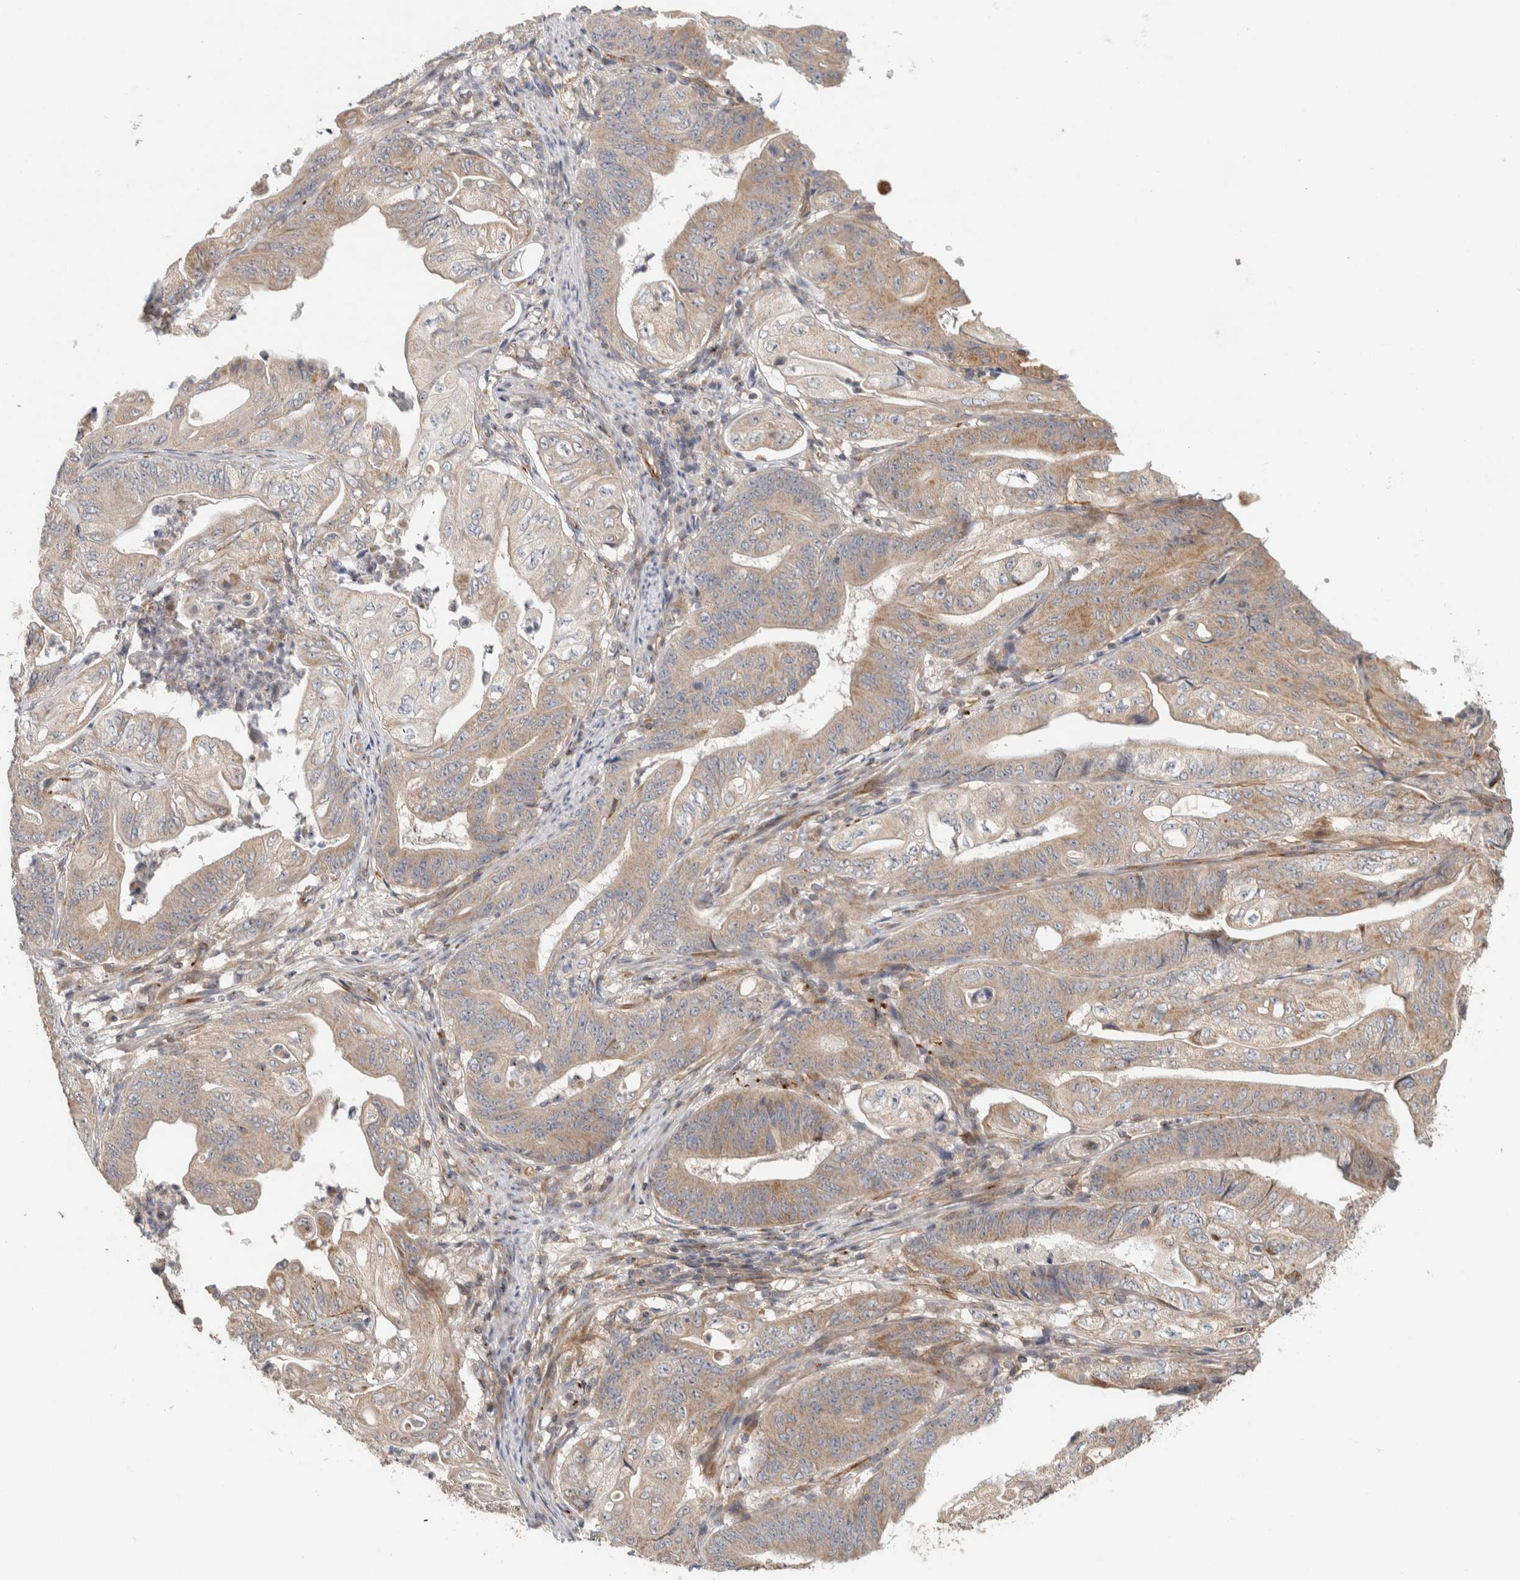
{"staining": {"intensity": "weak", "quantity": ">75%", "location": "cytoplasmic/membranous"}, "tissue": "stomach cancer", "cell_type": "Tumor cells", "image_type": "cancer", "snomed": [{"axis": "morphology", "description": "Adenocarcinoma, NOS"}, {"axis": "topography", "description": "Stomach"}], "caption": "Stomach cancer stained with a brown dye displays weak cytoplasmic/membranous positive expression in approximately >75% of tumor cells.", "gene": "KIF9", "patient": {"sex": "female", "age": 73}}